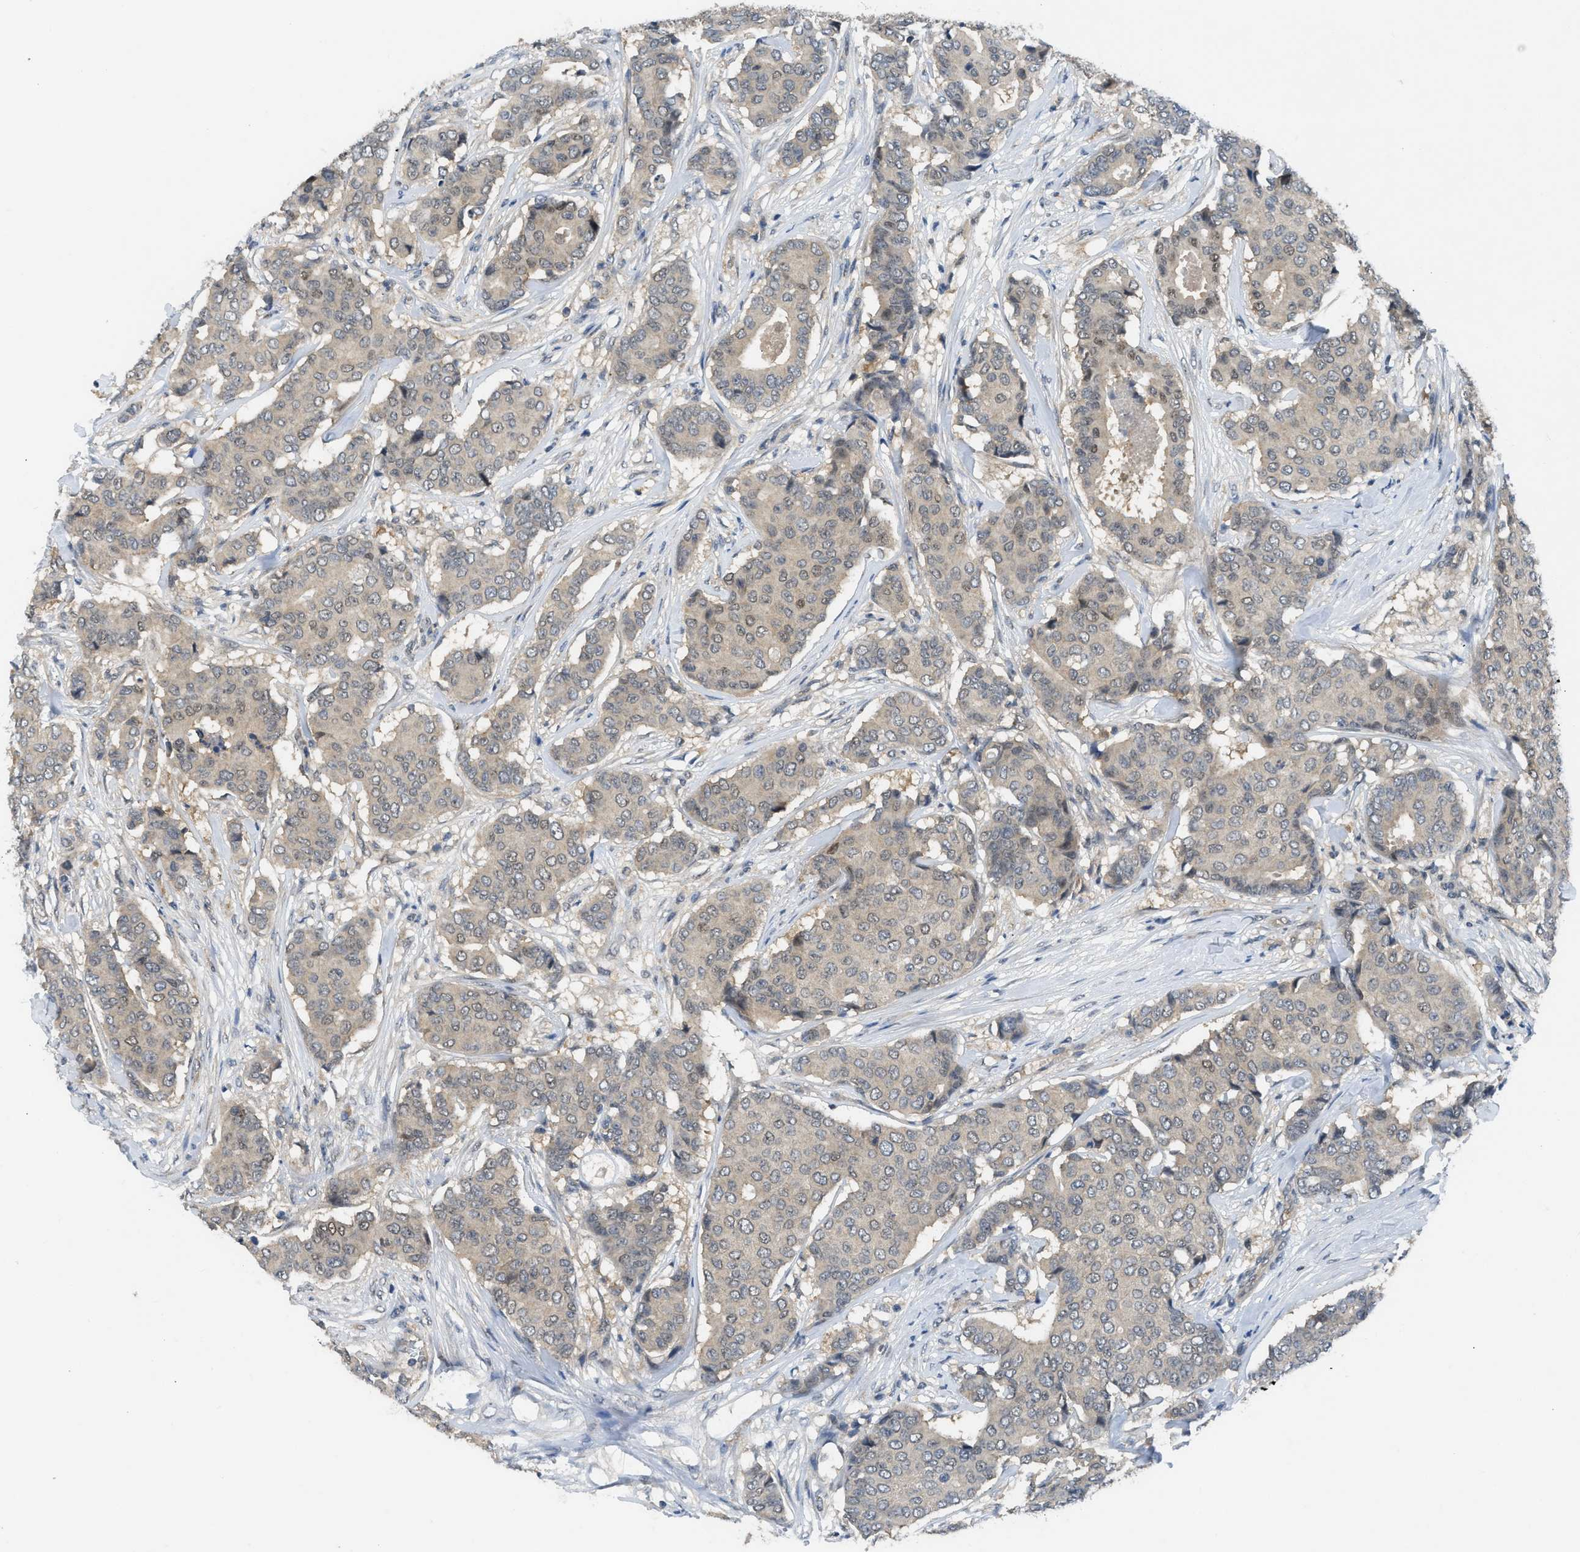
{"staining": {"intensity": "weak", "quantity": "<25%", "location": "nuclear"}, "tissue": "breast cancer", "cell_type": "Tumor cells", "image_type": "cancer", "snomed": [{"axis": "morphology", "description": "Duct carcinoma"}, {"axis": "topography", "description": "Breast"}], "caption": "Immunohistochemistry (IHC) micrograph of breast cancer stained for a protein (brown), which reveals no positivity in tumor cells.", "gene": "ZNF251", "patient": {"sex": "female", "age": 75}}